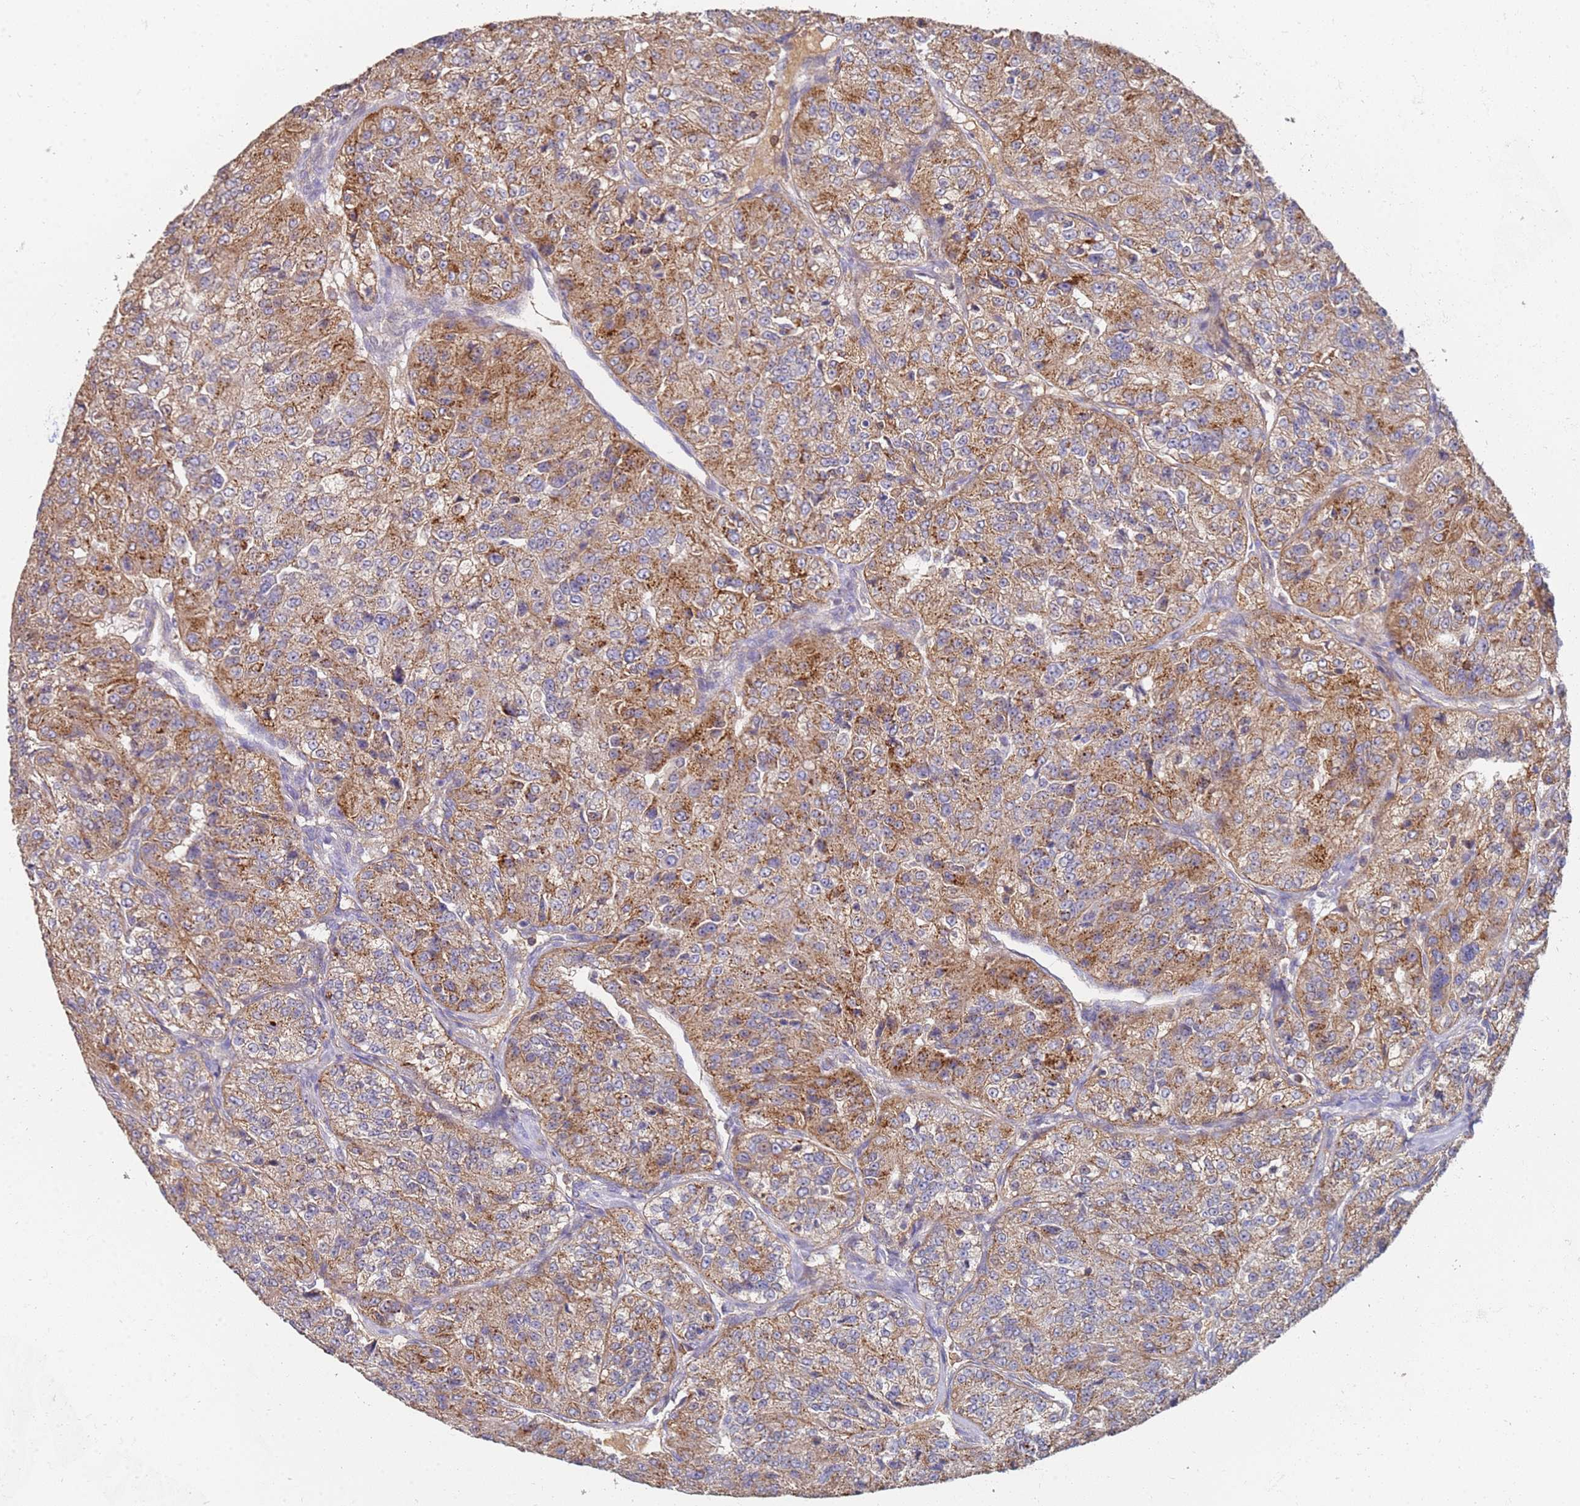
{"staining": {"intensity": "moderate", "quantity": ">75%", "location": "cytoplasmic/membranous"}, "tissue": "renal cancer", "cell_type": "Tumor cells", "image_type": "cancer", "snomed": [{"axis": "morphology", "description": "Adenocarcinoma, NOS"}, {"axis": "topography", "description": "Kidney"}], "caption": "DAB immunohistochemical staining of human adenocarcinoma (renal) shows moderate cytoplasmic/membranous protein expression in approximately >75% of tumor cells.", "gene": "ABCB6", "patient": {"sex": "female", "age": 63}}